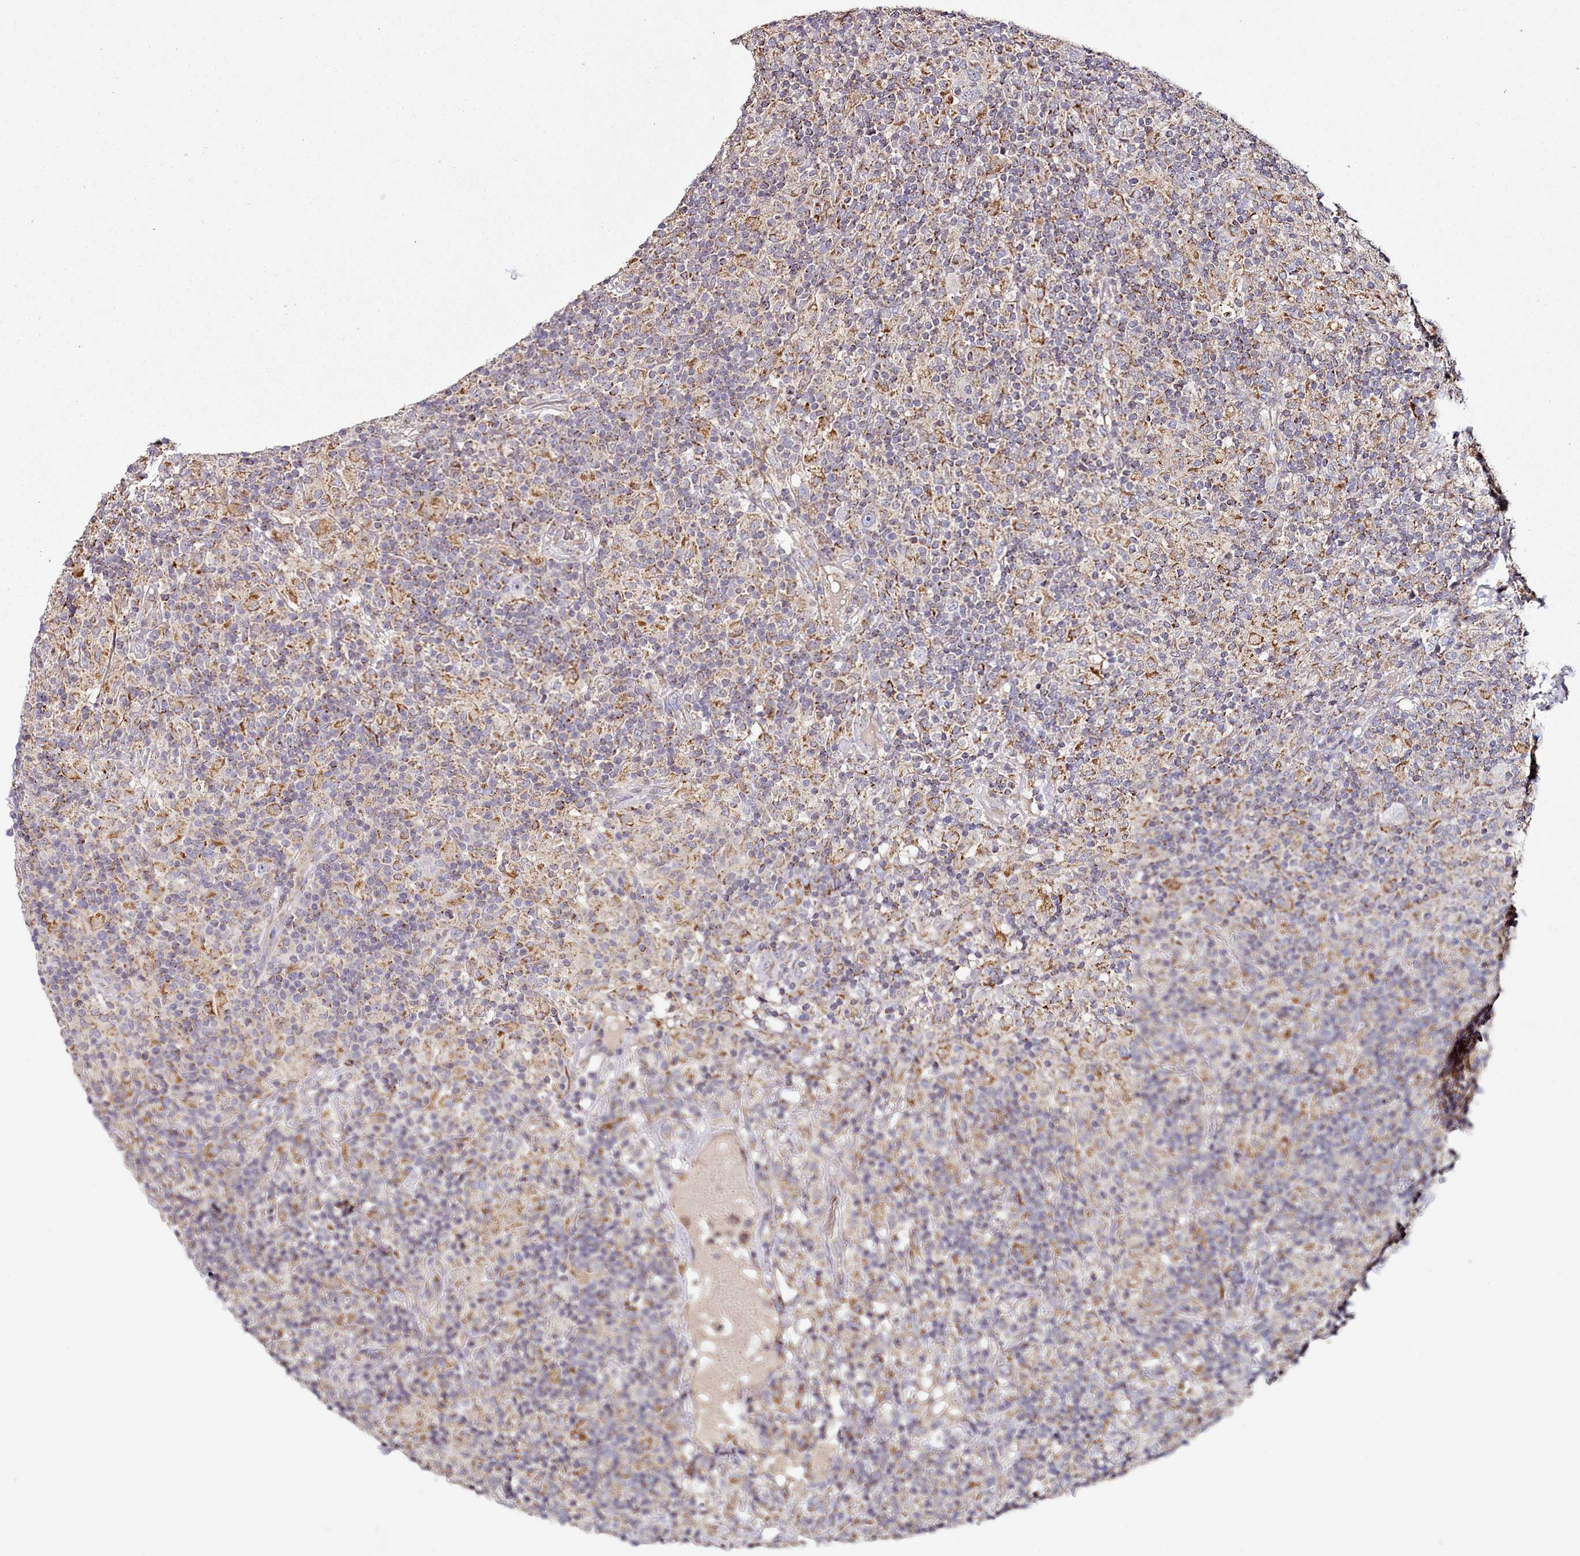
{"staining": {"intensity": "strong", "quantity": "<25%", "location": "cytoplasmic/membranous"}, "tissue": "lymphoma", "cell_type": "Tumor cells", "image_type": "cancer", "snomed": [{"axis": "morphology", "description": "Hodgkin's disease, NOS"}, {"axis": "topography", "description": "Lymph node"}], "caption": "An immunohistochemistry (IHC) micrograph of neoplastic tissue is shown. Protein staining in brown shows strong cytoplasmic/membranous positivity in lymphoma within tumor cells.", "gene": "ACSS1", "patient": {"sex": "male", "age": 70}}